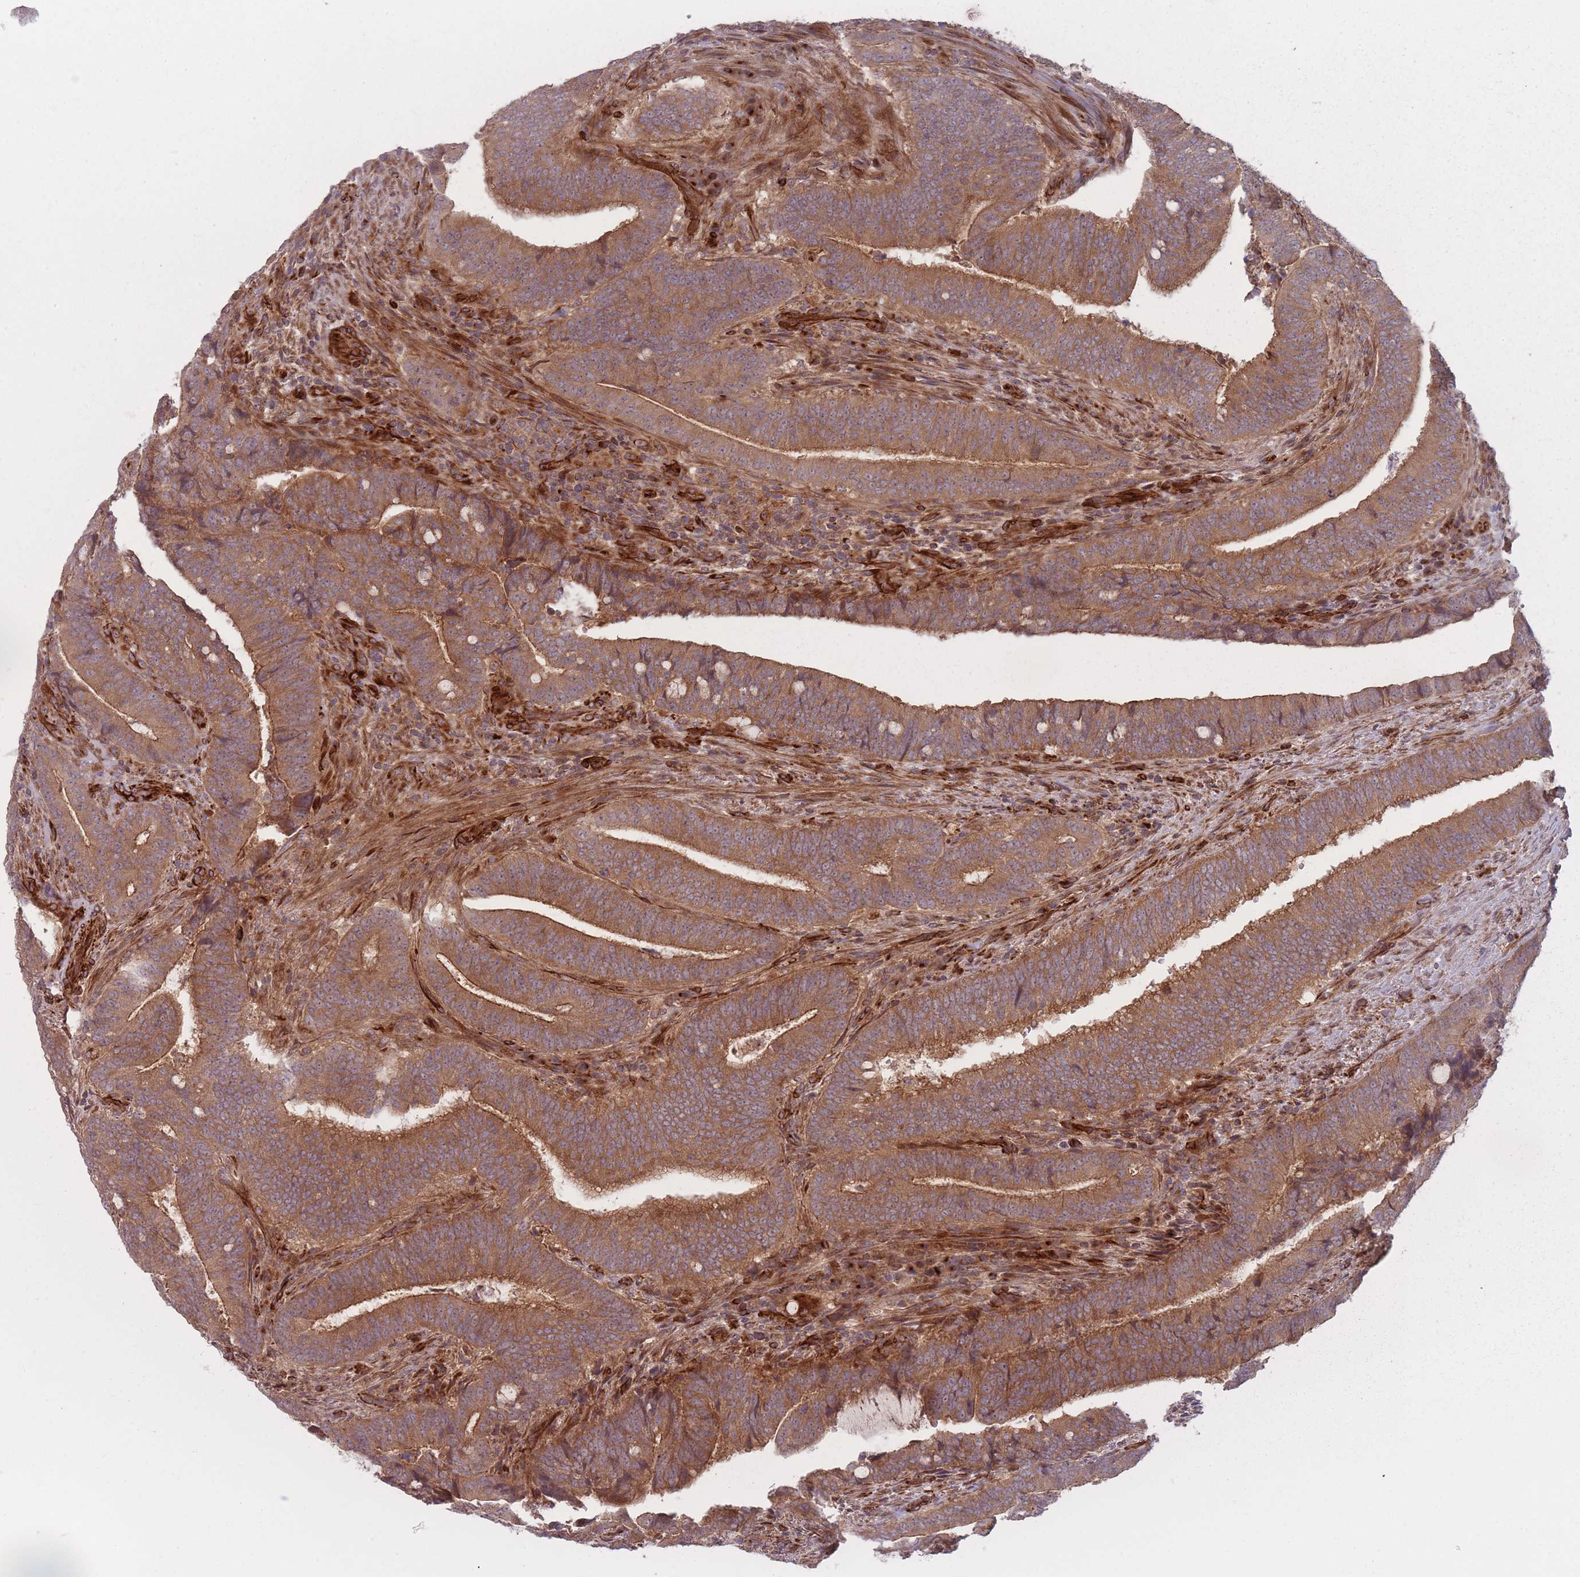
{"staining": {"intensity": "moderate", "quantity": ">75%", "location": "cytoplasmic/membranous"}, "tissue": "colorectal cancer", "cell_type": "Tumor cells", "image_type": "cancer", "snomed": [{"axis": "morphology", "description": "Adenocarcinoma, NOS"}, {"axis": "topography", "description": "Colon"}], "caption": "There is medium levels of moderate cytoplasmic/membranous staining in tumor cells of colorectal adenocarcinoma, as demonstrated by immunohistochemical staining (brown color).", "gene": "EEF1AKMT2", "patient": {"sex": "female", "age": 43}}